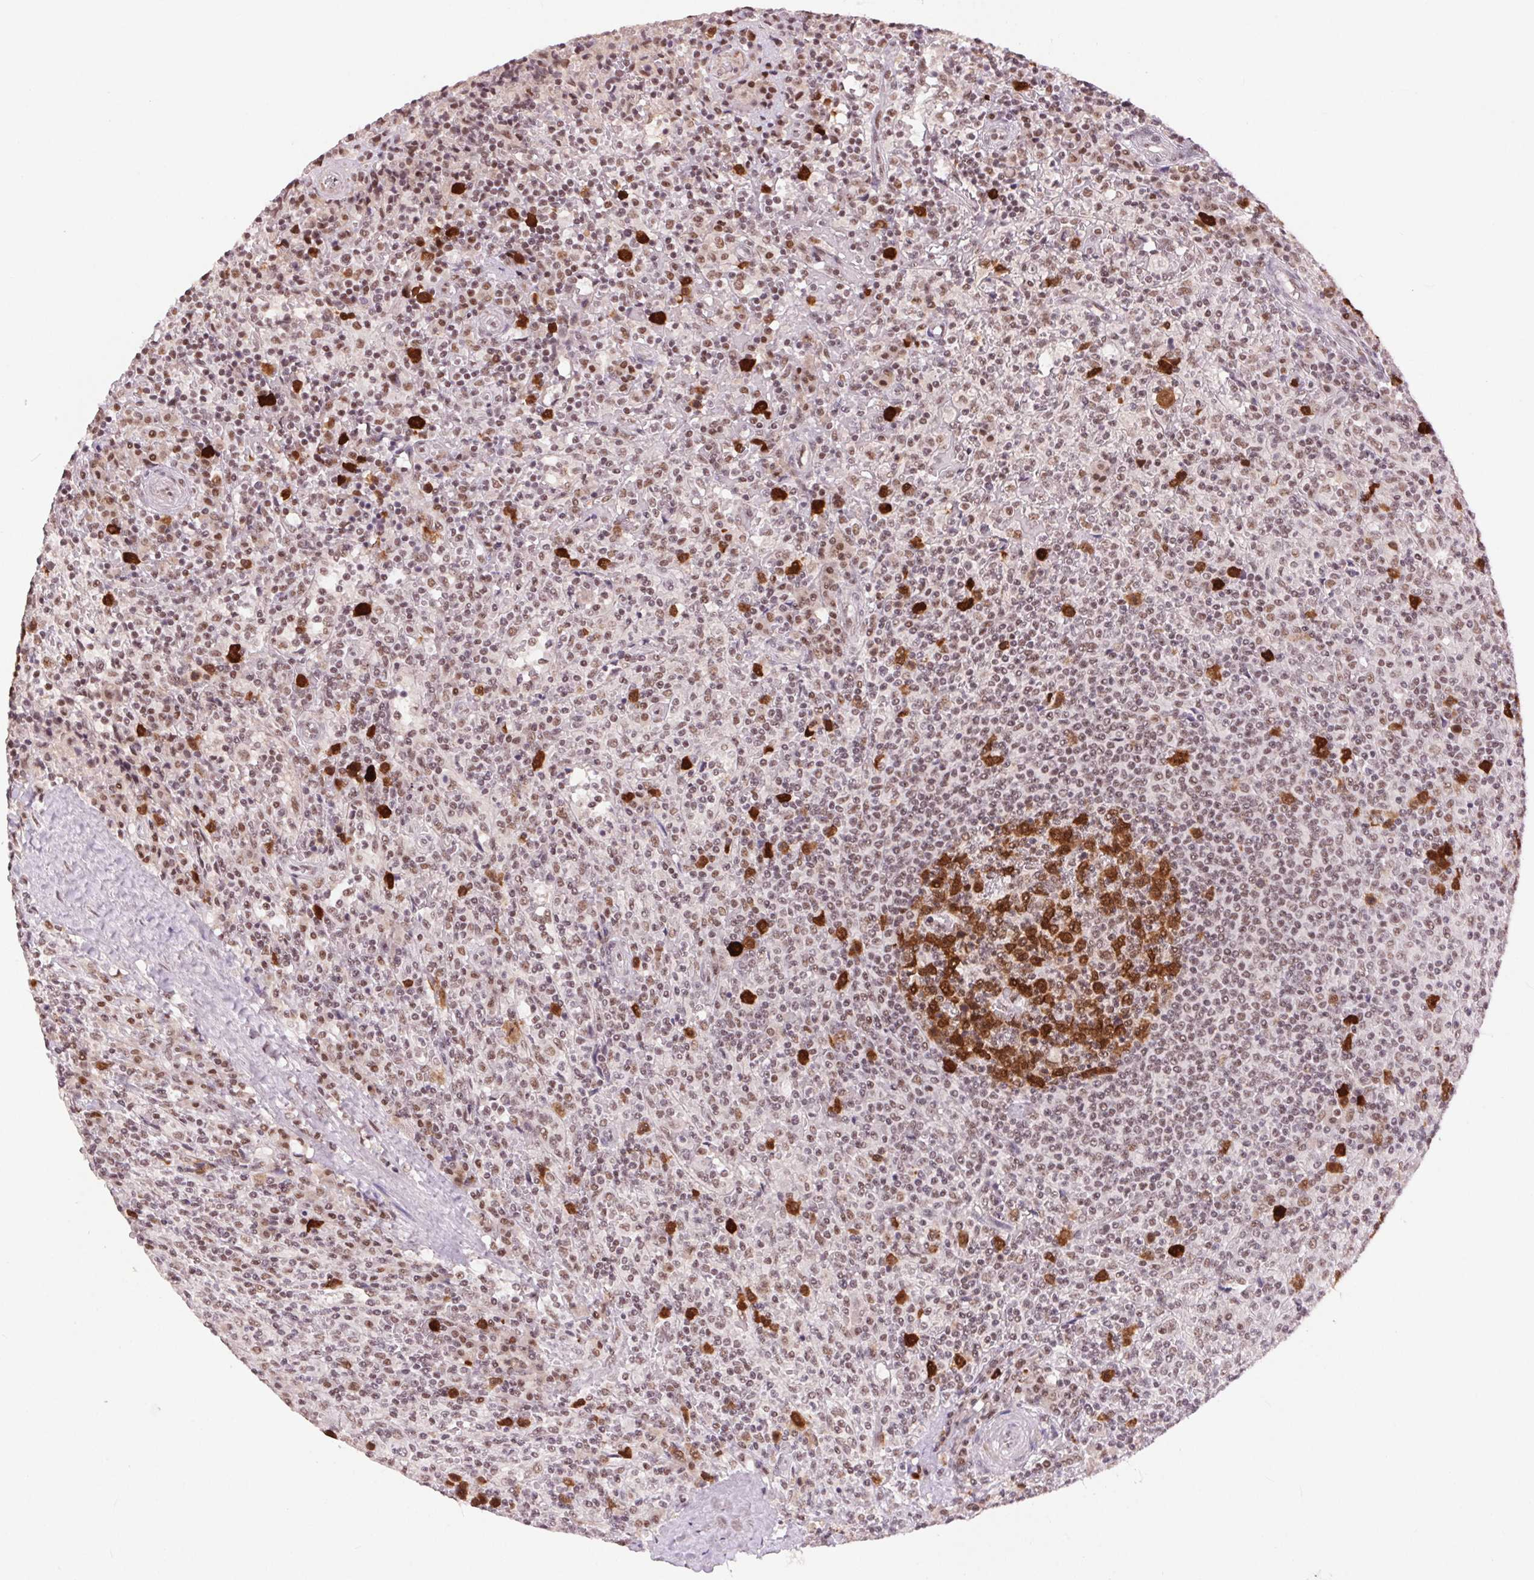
{"staining": {"intensity": "weak", "quantity": "<25%", "location": "nuclear"}, "tissue": "lymphoma", "cell_type": "Tumor cells", "image_type": "cancer", "snomed": [{"axis": "morphology", "description": "Malignant lymphoma, non-Hodgkin's type, Low grade"}, {"axis": "topography", "description": "Spleen"}], "caption": "The IHC micrograph has no significant staining in tumor cells of low-grade malignant lymphoma, non-Hodgkin's type tissue. The staining was performed using DAB to visualize the protein expression in brown, while the nuclei were stained in blue with hematoxylin (Magnification: 20x).", "gene": "CD2BP2", "patient": {"sex": "male", "age": 62}}